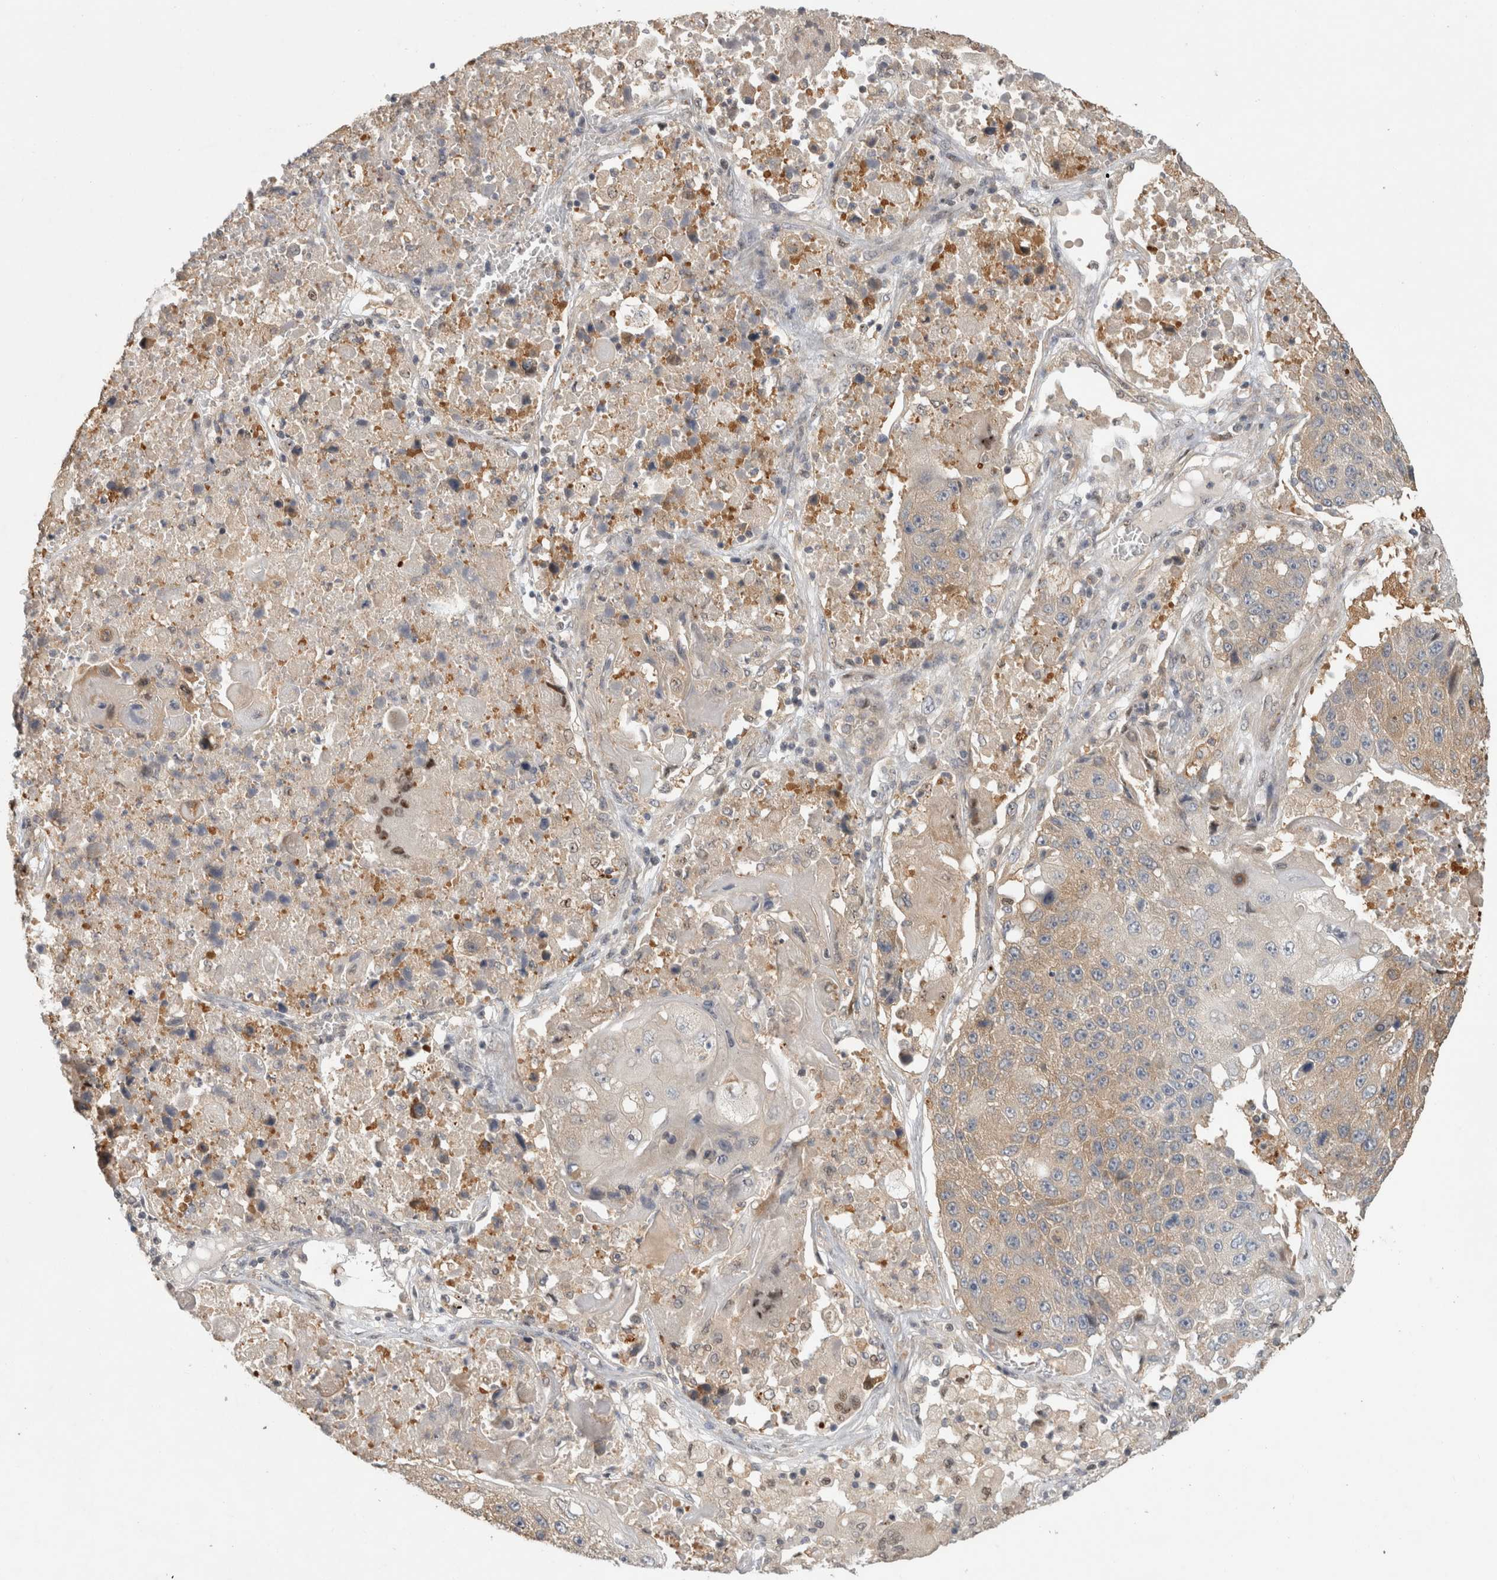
{"staining": {"intensity": "moderate", "quantity": "25%-75%", "location": "cytoplasmic/membranous"}, "tissue": "lung cancer", "cell_type": "Tumor cells", "image_type": "cancer", "snomed": [{"axis": "morphology", "description": "Squamous cell carcinoma, NOS"}, {"axis": "topography", "description": "Lung"}], "caption": "Tumor cells reveal medium levels of moderate cytoplasmic/membranous staining in approximately 25%-75% of cells in human lung squamous cell carcinoma.", "gene": "PIGP", "patient": {"sex": "male", "age": 61}}